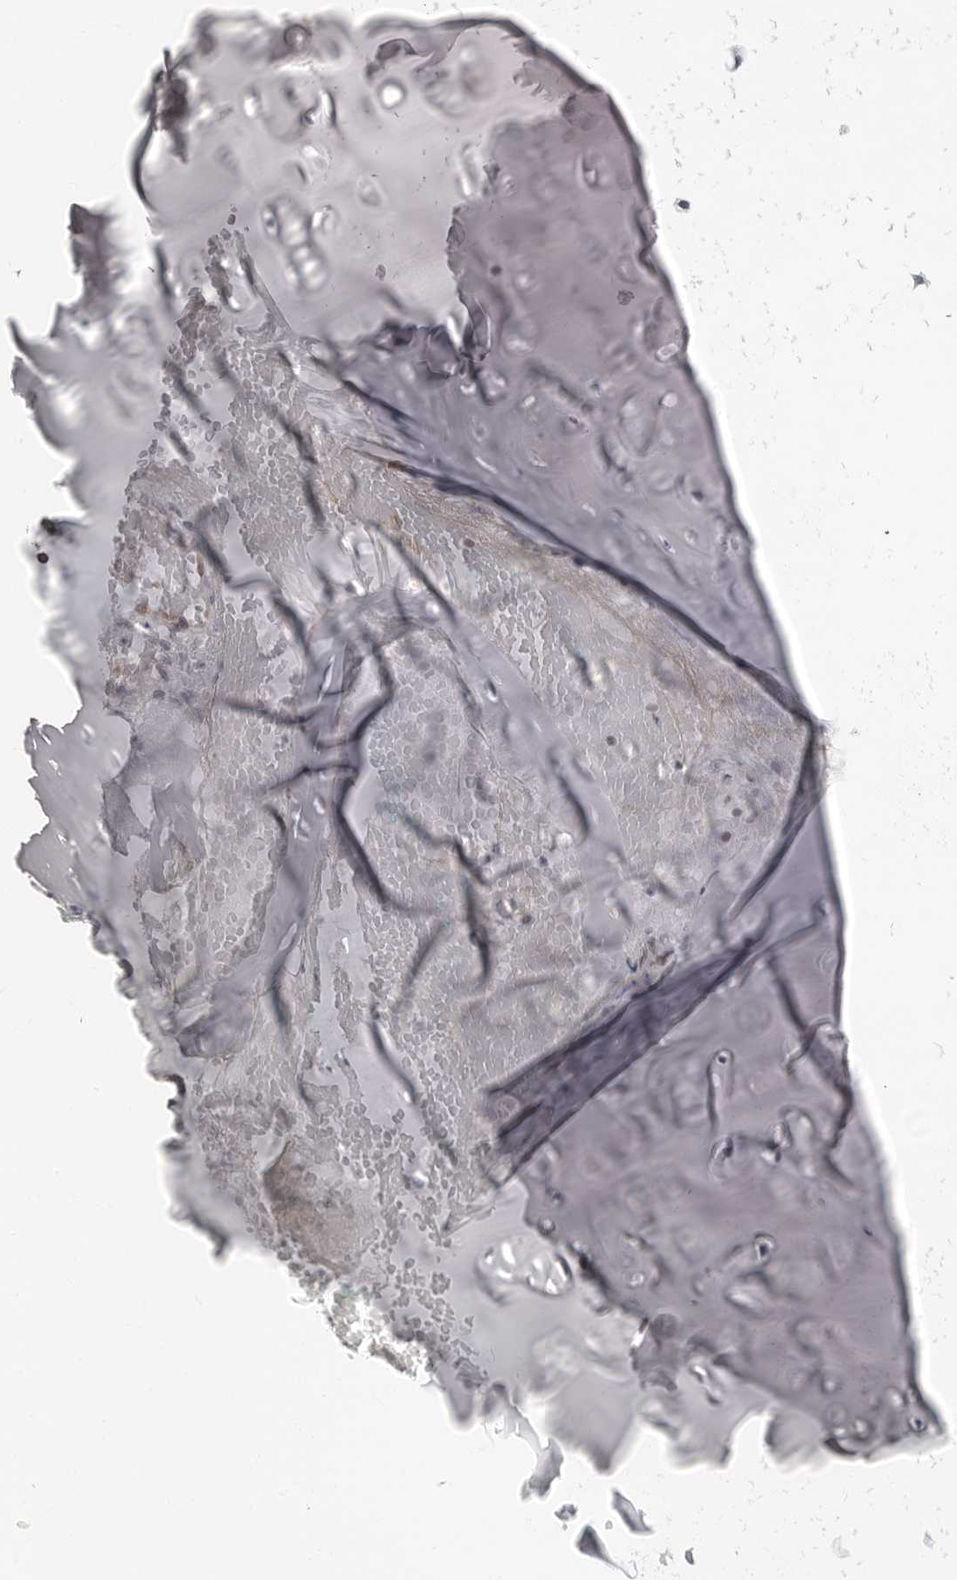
{"staining": {"intensity": "negative", "quantity": "none", "location": "none"}, "tissue": "adipose tissue", "cell_type": "Adipocytes", "image_type": "normal", "snomed": [{"axis": "morphology", "description": "Normal tissue, NOS"}, {"axis": "morphology", "description": "Basal cell carcinoma"}, {"axis": "topography", "description": "Cartilage tissue"}, {"axis": "topography", "description": "Nasopharynx"}, {"axis": "topography", "description": "Oral tissue"}], "caption": "Adipose tissue was stained to show a protein in brown. There is no significant positivity in adipocytes. (Immunohistochemistry (ihc), brightfield microscopy, high magnification).", "gene": "PPP2R5C", "patient": {"sex": "female", "age": 77}}